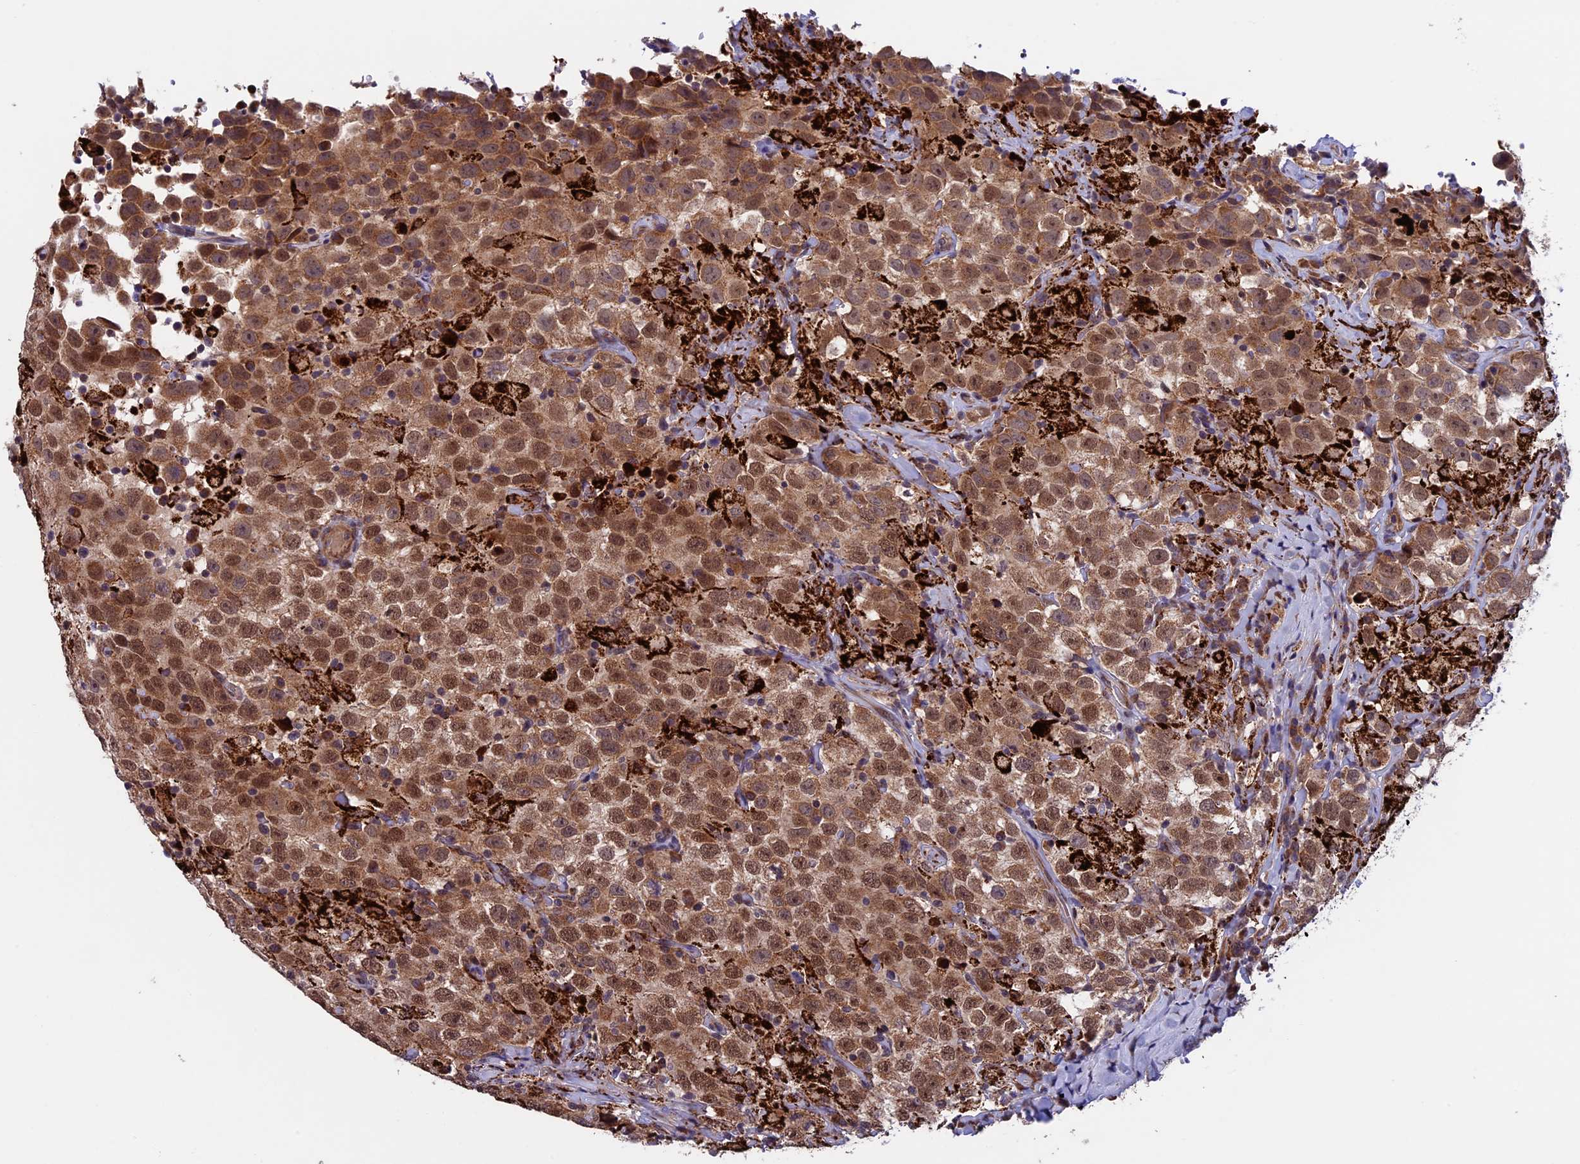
{"staining": {"intensity": "moderate", "quantity": ">75%", "location": "cytoplasmic/membranous,nuclear"}, "tissue": "testis cancer", "cell_type": "Tumor cells", "image_type": "cancer", "snomed": [{"axis": "morphology", "description": "Seminoma, NOS"}, {"axis": "topography", "description": "Testis"}], "caption": "Seminoma (testis) was stained to show a protein in brown. There is medium levels of moderate cytoplasmic/membranous and nuclear staining in about >75% of tumor cells.", "gene": "RNF17", "patient": {"sex": "male", "age": 41}}